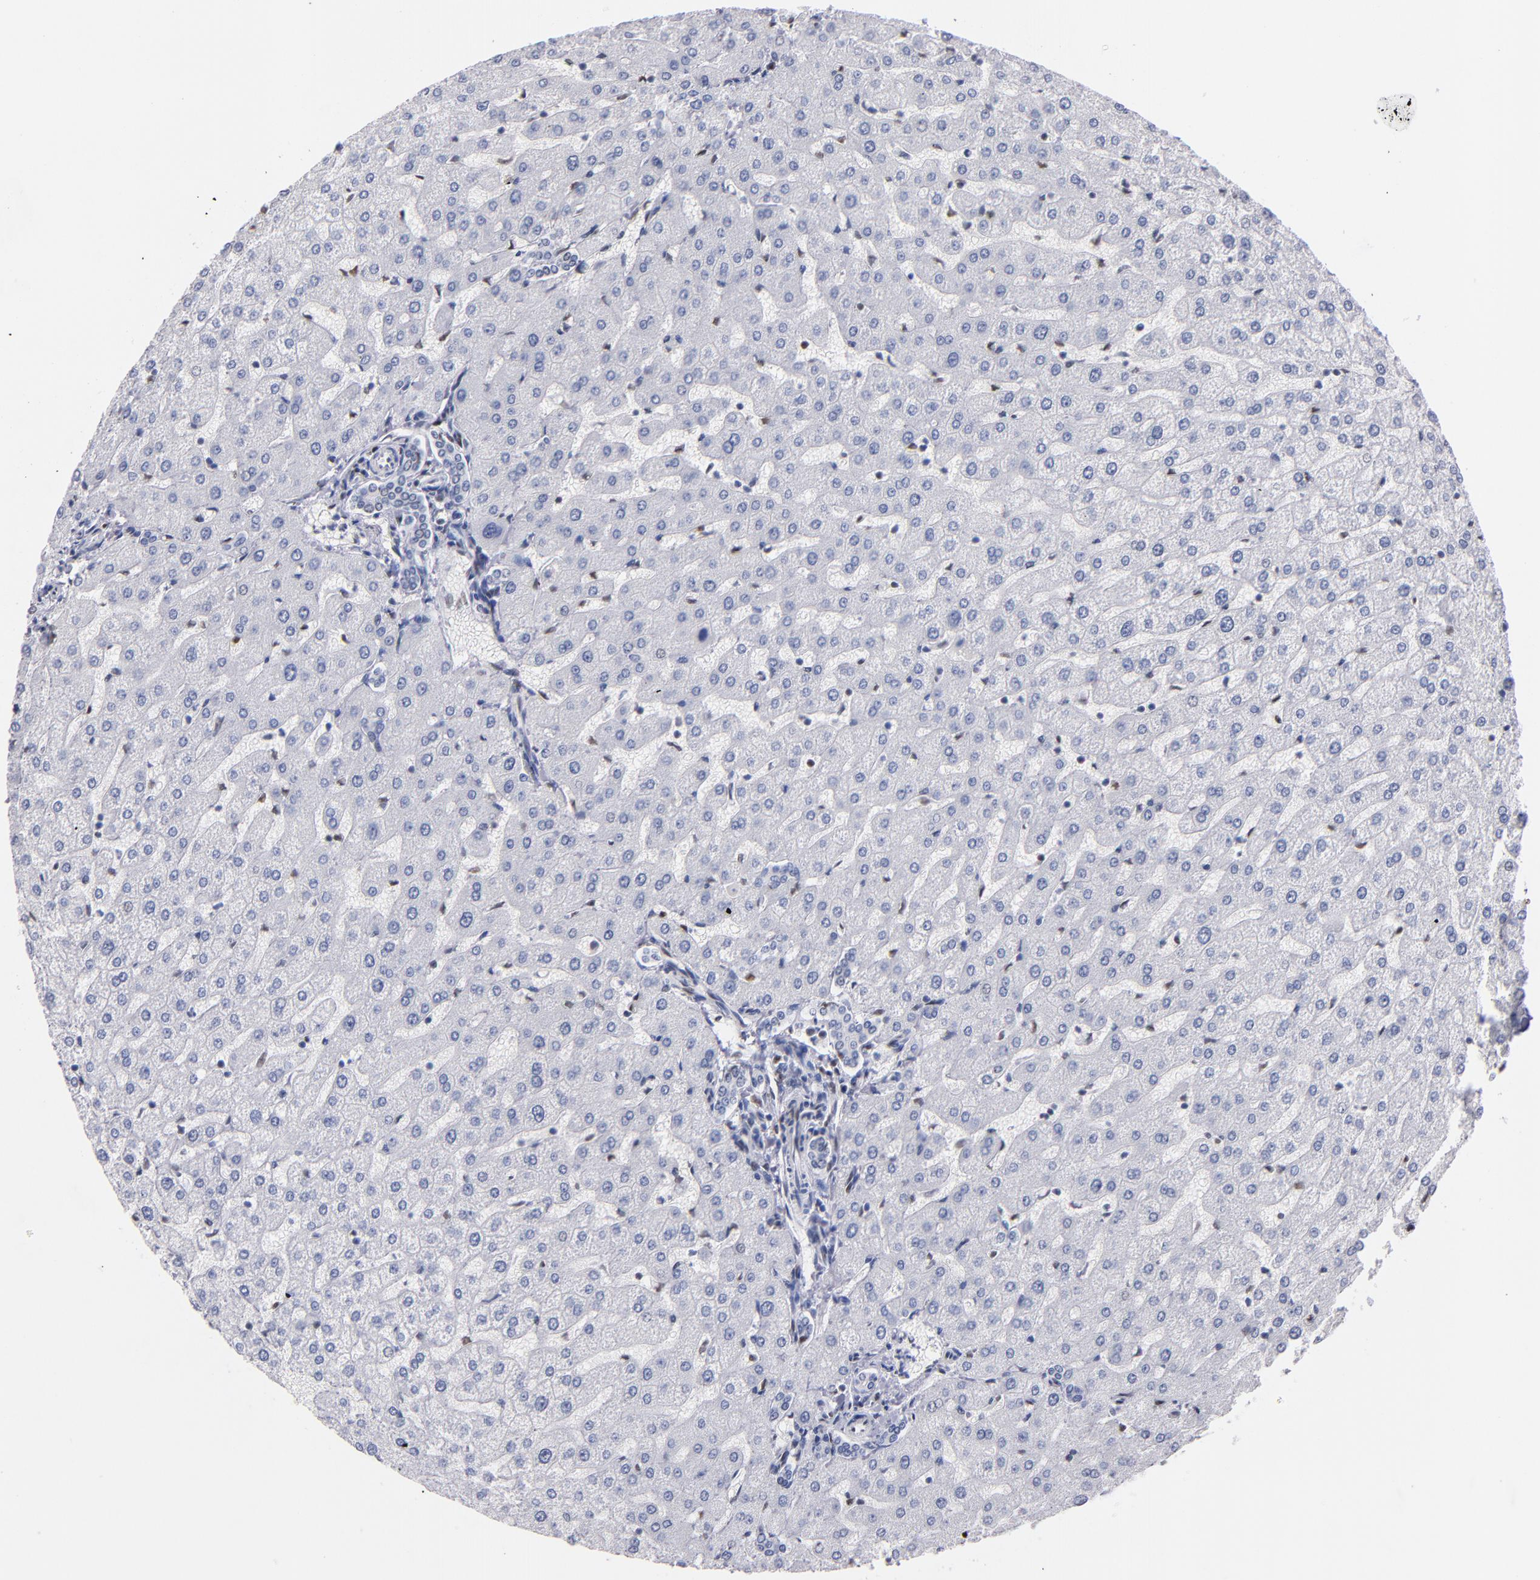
{"staining": {"intensity": "negative", "quantity": "none", "location": "none"}, "tissue": "liver", "cell_type": "Cholangiocytes", "image_type": "normal", "snomed": [{"axis": "morphology", "description": "Normal tissue, NOS"}, {"axis": "morphology", "description": "Fibrosis, NOS"}, {"axis": "topography", "description": "Liver"}], "caption": "This is a photomicrograph of IHC staining of normal liver, which shows no staining in cholangiocytes.", "gene": "IFI16", "patient": {"sex": "female", "age": 29}}